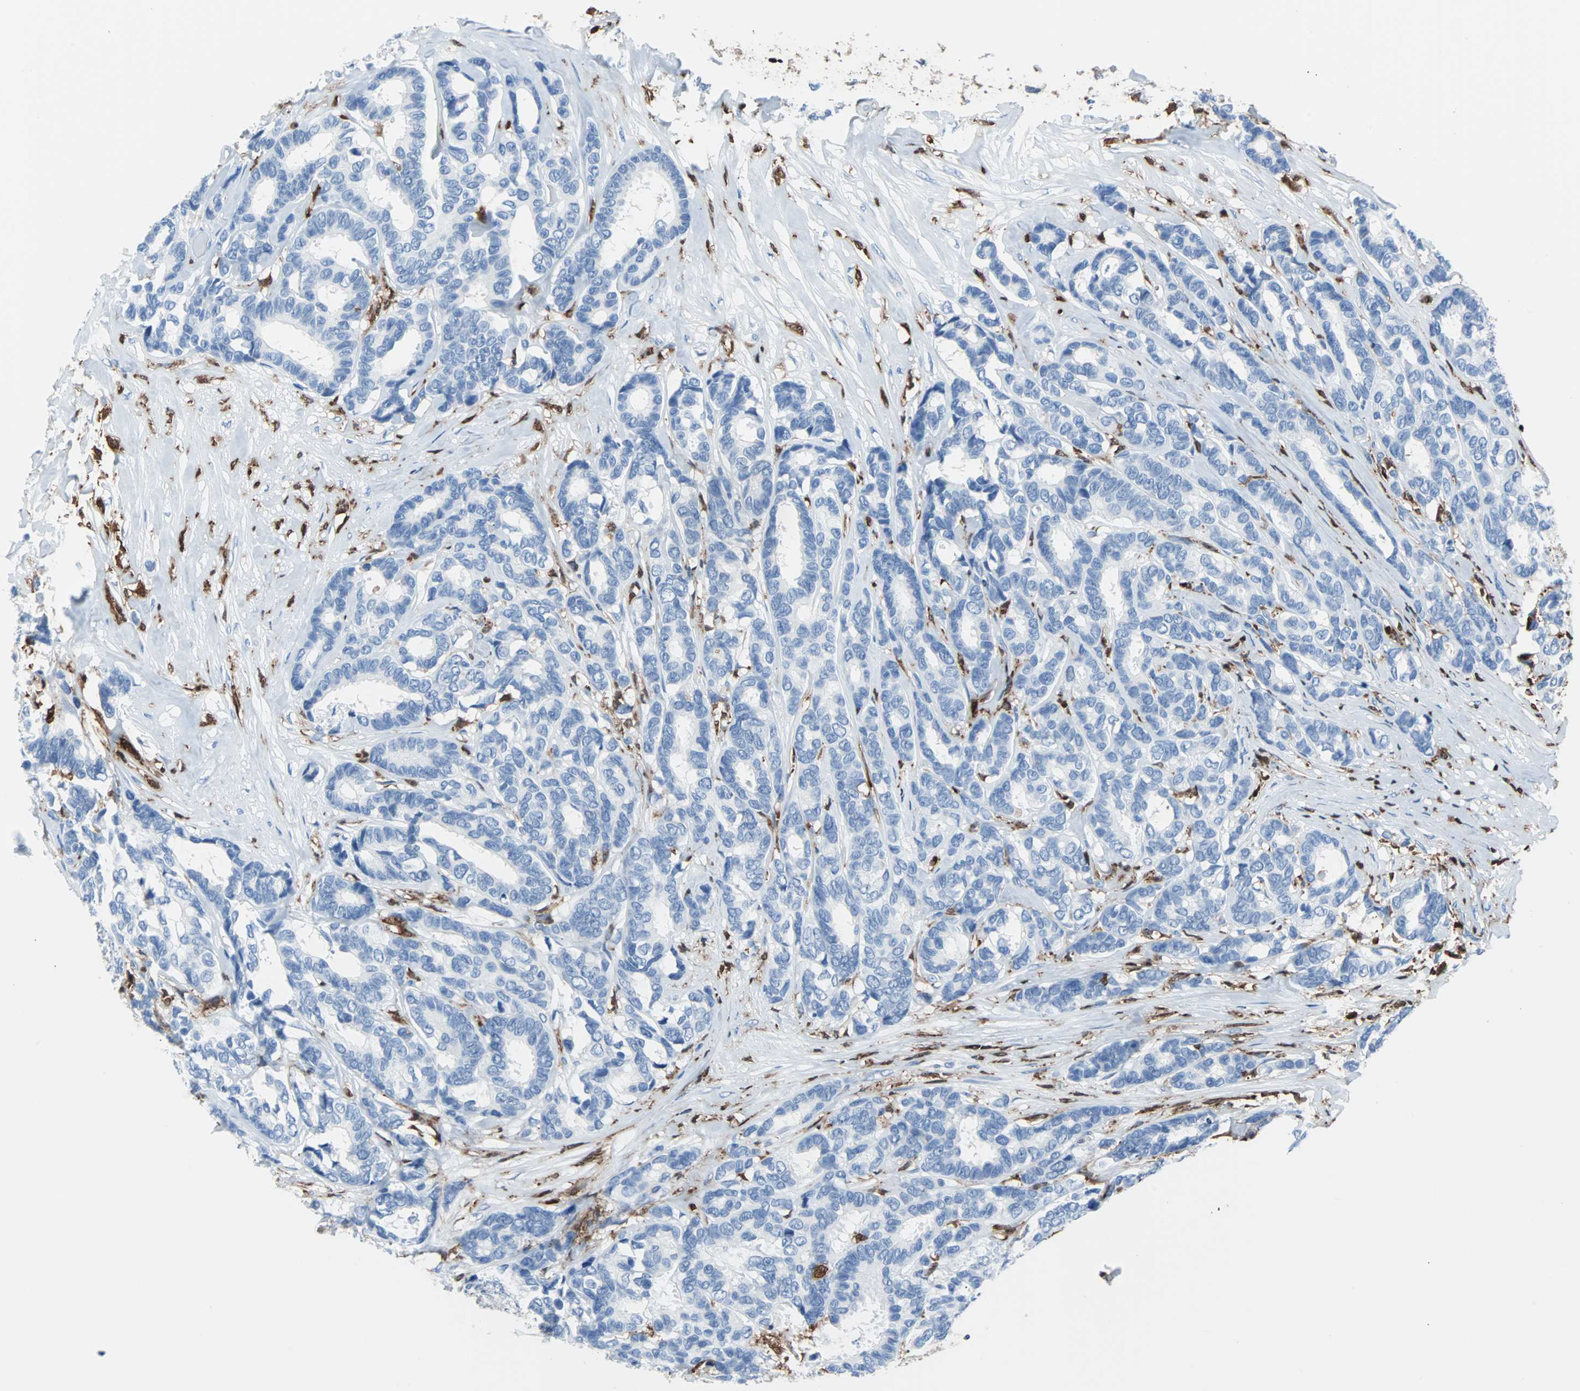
{"staining": {"intensity": "negative", "quantity": "none", "location": "none"}, "tissue": "breast cancer", "cell_type": "Tumor cells", "image_type": "cancer", "snomed": [{"axis": "morphology", "description": "Duct carcinoma"}, {"axis": "topography", "description": "Breast"}], "caption": "Immunohistochemistry photomicrograph of neoplastic tissue: human breast cancer (invasive ductal carcinoma) stained with DAB (3,3'-diaminobenzidine) shows no significant protein expression in tumor cells.", "gene": "SYK", "patient": {"sex": "female", "age": 87}}